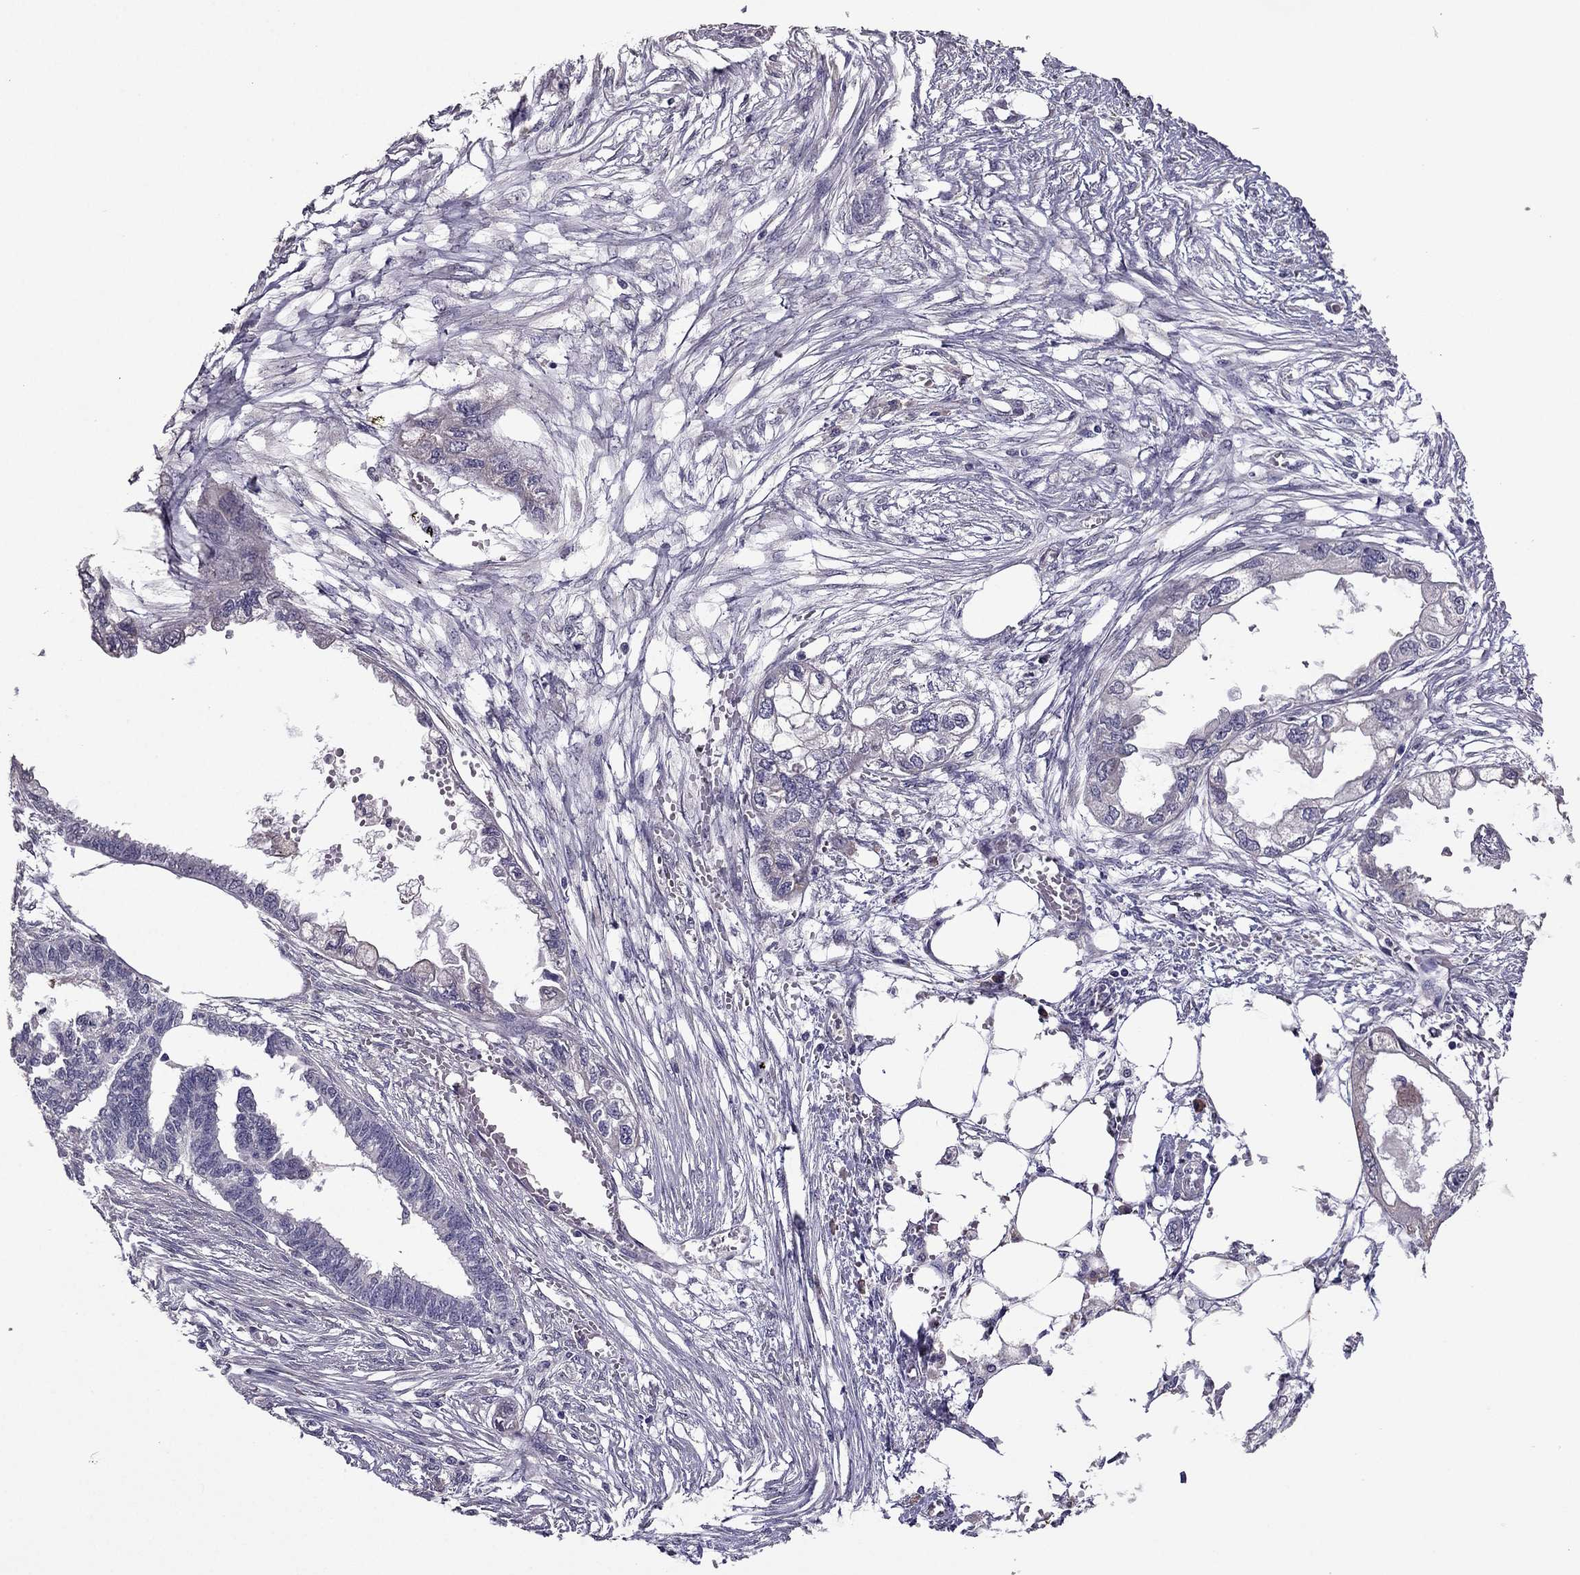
{"staining": {"intensity": "negative", "quantity": "none", "location": "none"}, "tissue": "endometrial cancer", "cell_type": "Tumor cells", "image_type": "cancer", "snomed": [{"axis": "morphology", "description": "Adenocarcinoma, NOS"}, {"axis": "morphology", "description": "Adenocarcinoma, metastatic, NOS"}, {"axis": "topography", "description": "Adipose tissue"}, {"axis": "topography", "description": "Endometrium"}], "caption": "Protein analysis of endometrial metastatic adenocarcinoma displays no significant positivity in tumor cells.", "gene": "CDH9", "patient": {"sex": "female", "age": 67}}